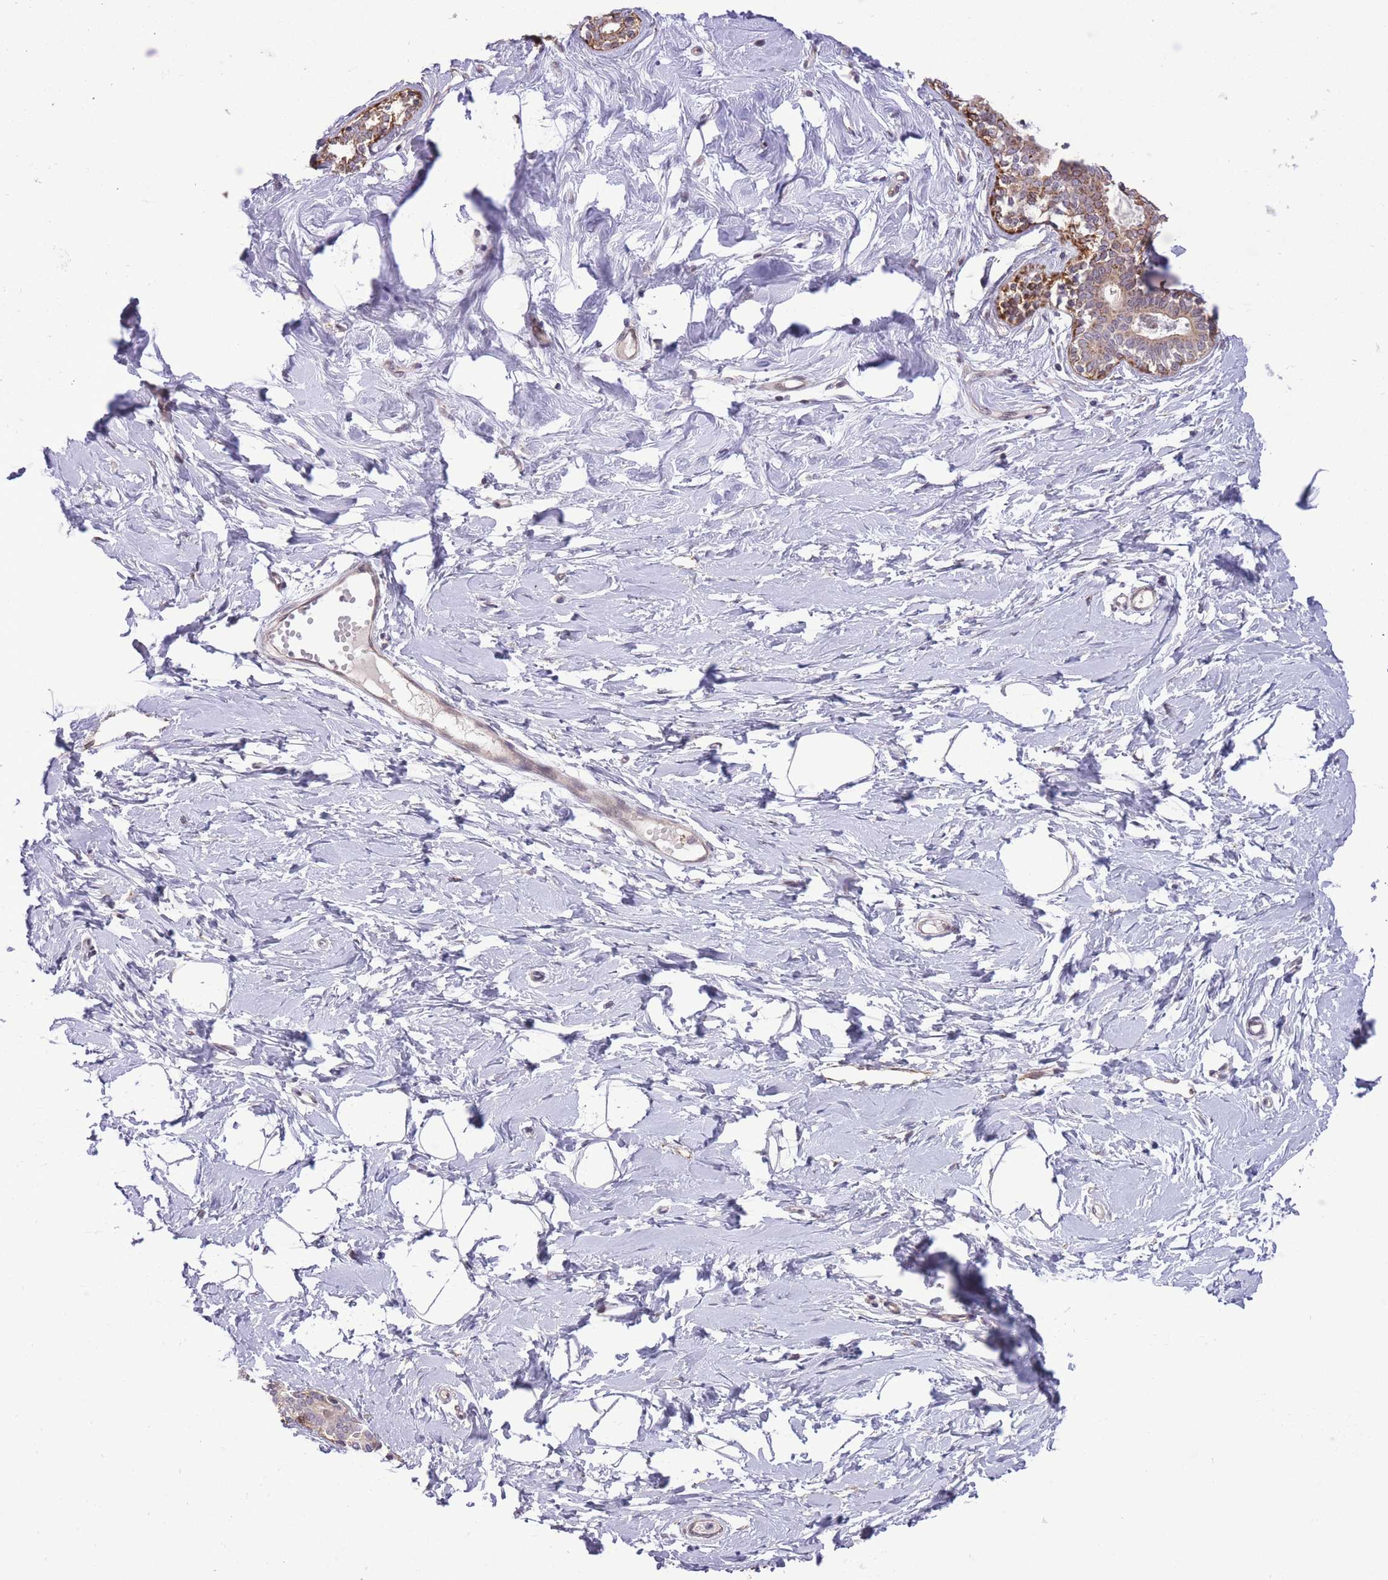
{"staining": {"intensity": "negative", "quantity": "none", "location": "none"}, "tissue": "breast", "cell_type": "Adipocytes", "image_type": "normal", "snomed": [{"axis": "morphology", "description": "Normal tissue, NOS"}, {"axis": "topography", "description": "Breast"}], "caption": "DAB immunohistochemical staining of unremarkable breast reveals no significant staining in adipocytes. The staining is performed using DAB brown chromogen with nuclei counter-stained in using hematoxylin.", "gene": "ZBED5", "patient": {"sex": "female", "age": 23}}